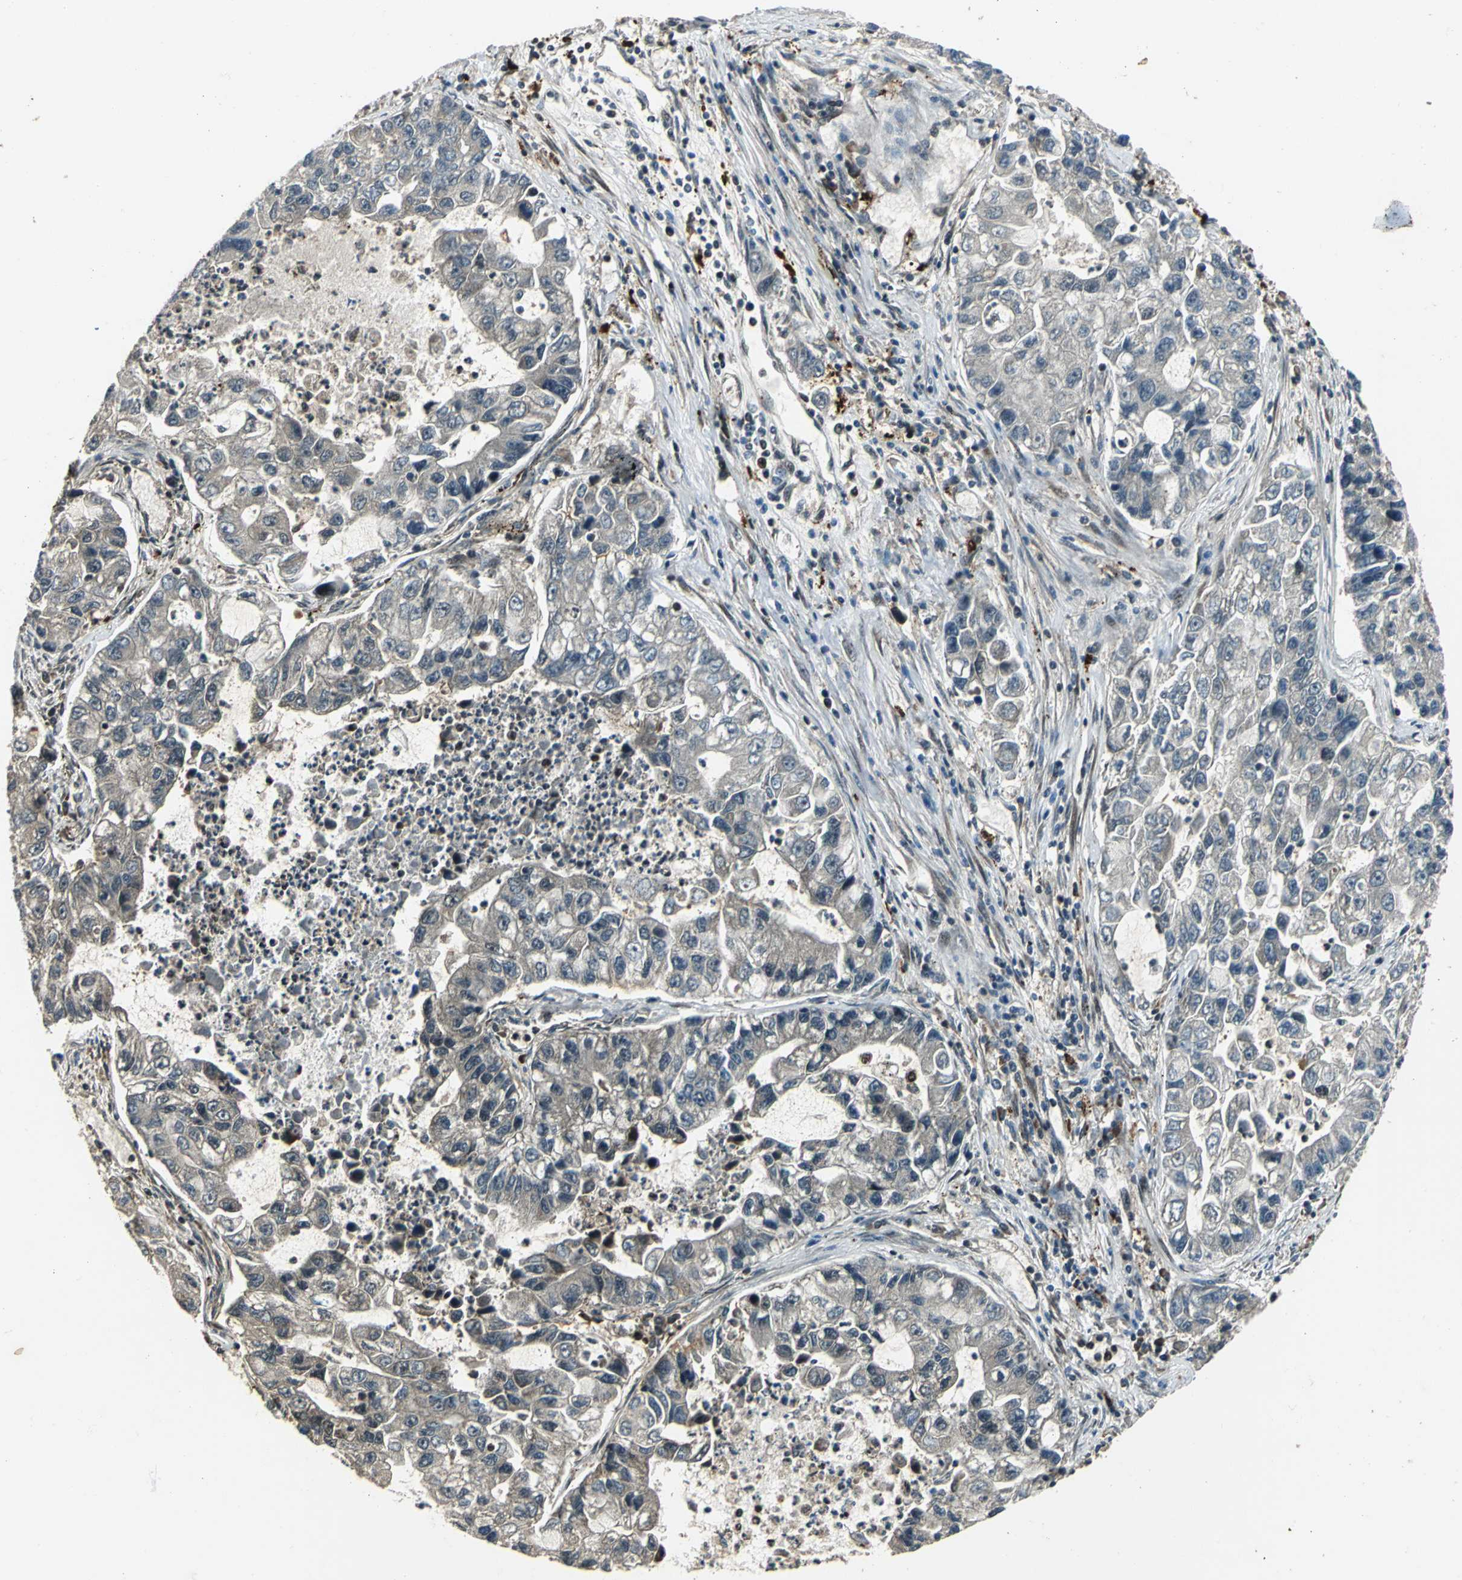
{"staining": {"intensity": "weak", "quantity": "25%-75%", "location": "cytoplasmic/membranous"}, "tissue": "lung cancer", "cell_type": "Tumor cells", "image_type": "cancer", "snomed": [{"axis": "morphology", "description": "Adenocarcinoma, NOS"}, {"axis": "topography", "description": "Lung"}], "caption": "This is an image of immunohistochemistry staining of lung adenocarcinoma, which shows weak expression in the cytoplasmic/membranous of tumor cells.", "gene": "PPP1R13L", "patient": {"sex": "female", "age": 51}}